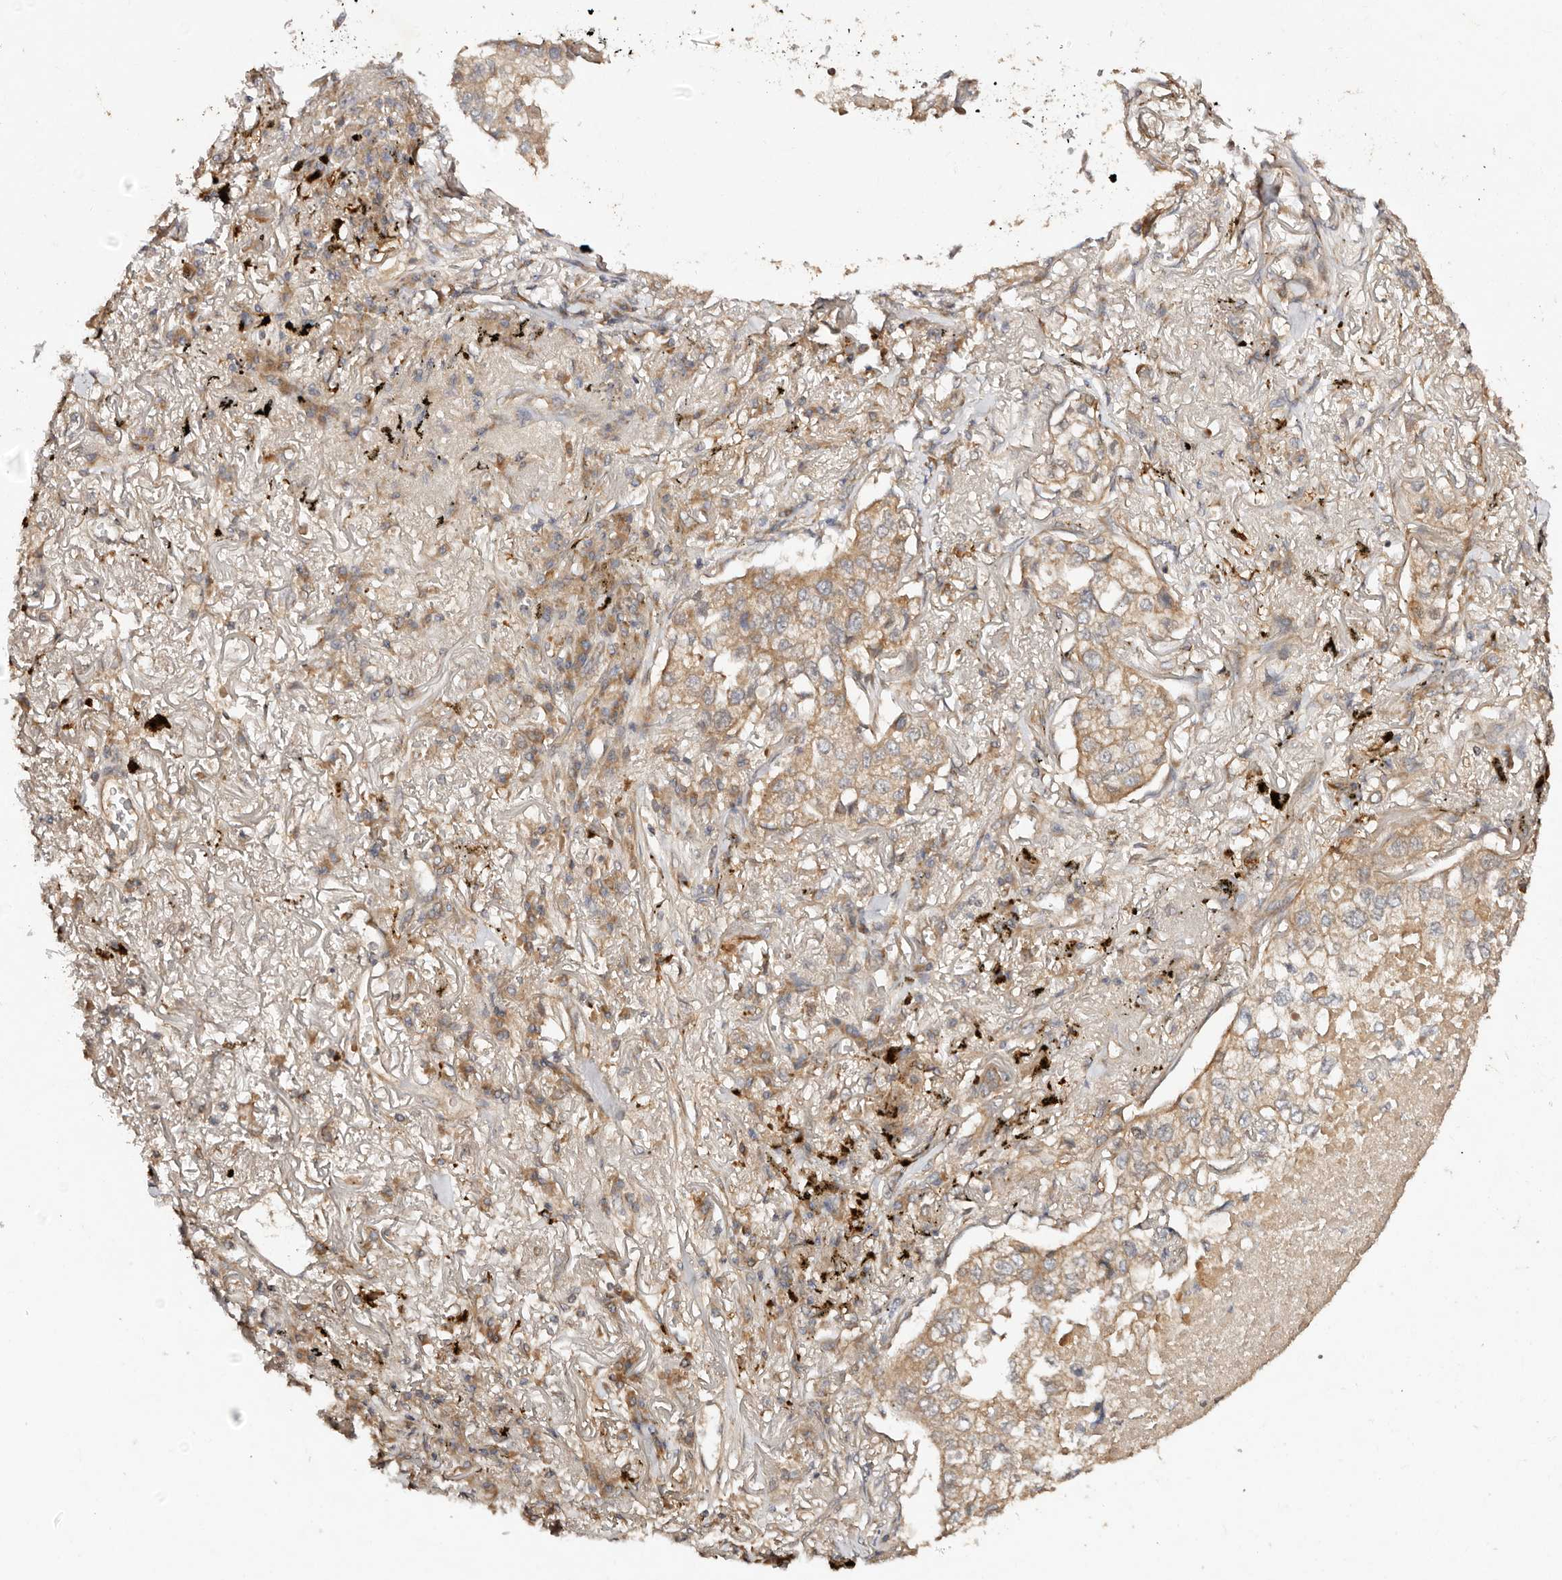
{"staining": {"intensity": "weak", "quantity": ">75%", "location": "cytoplasmic/membranous"}, "tissue": "lung cancer", "cell_type": "Tumor cells", "image_type": "cancer", "snomed": [{"axis": "morphology", "description": "Adenocarcinoma, NOS"}, {"axis": "topography", "description": "Lung"}], "caption": "A histopathology image of human lung adenocarcinoma stained for a protein exhibits weak cytoplasmic/membranous brown staining in tumor cells. (brown staining indicates protein expression, while blue staining denotes nuclei).", "gene": "DENND11", "patient": {"sex": "male", "age": 65}}